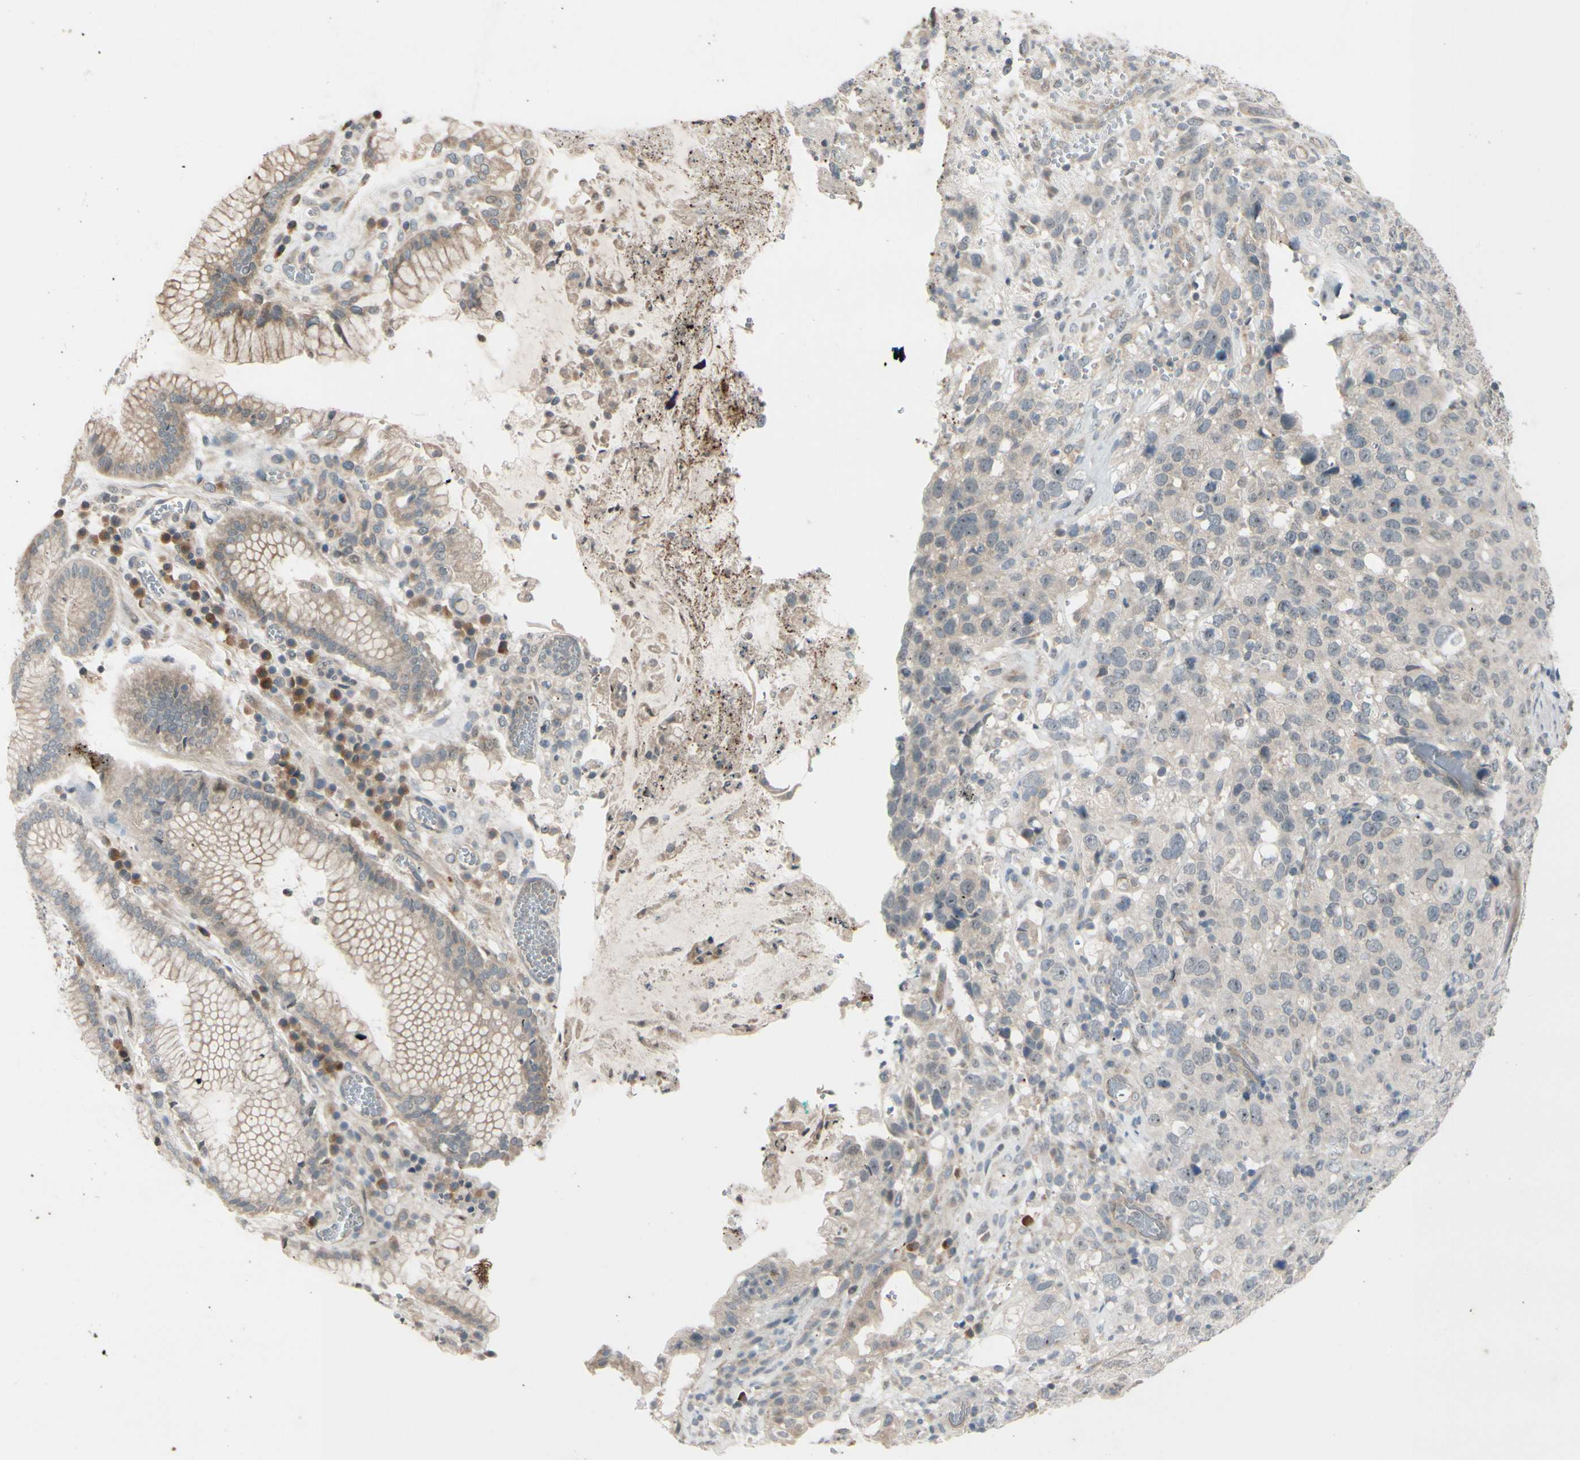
{"staining": {"intensity": "weak", "quantity": ">75%", "location": "cytoplasmic/membranous"}, "tissue": "stomach cancer", "cell_type": "Tumor cells", "image_type": "cancer", "snomed": [{"axis": "morphology", "description": "Normal tissue, NOS"}, {"axis": "morphology", "description": "Adenocarcinoma, NOS"}, {"axis": "topography", "description": "Stomach"}], "caption": "Stomach cancer (adenocarcinoma) tissue displays weak cytoplasmic/membranous positivity in about >75% of tumor cells, visualized by immunohistochemistry.", "gene": "FGF10", "patient": {"sex": "male", "age": 48}}